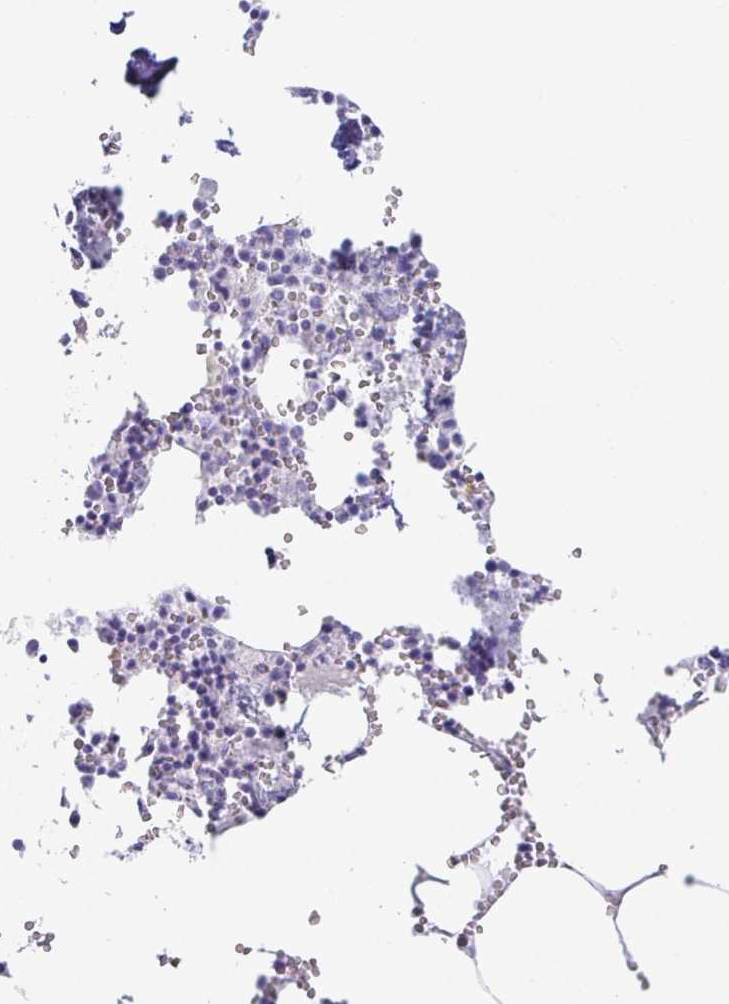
{"staining": {"intensity": "negative", "quantity": "none", "location": "none"}, "tissue": "bone marrow", "cell_type": "Hematopoietic cells", "image_type": "normal", "snomed": [{"axis": "morphology", "description": "Normal tissue, NOS"}, {"axis": "topography", "description": "Bone marrow"}], "caption": "Immunohistochemistry micrograph of normal human bone marrow stained for a protein (brown), which reveals no positivity in hematopoietic cells. Nuclei are stained in blue.", "gene": "PLA2G1B", "patient": {"sex": "male", "age": 54}}